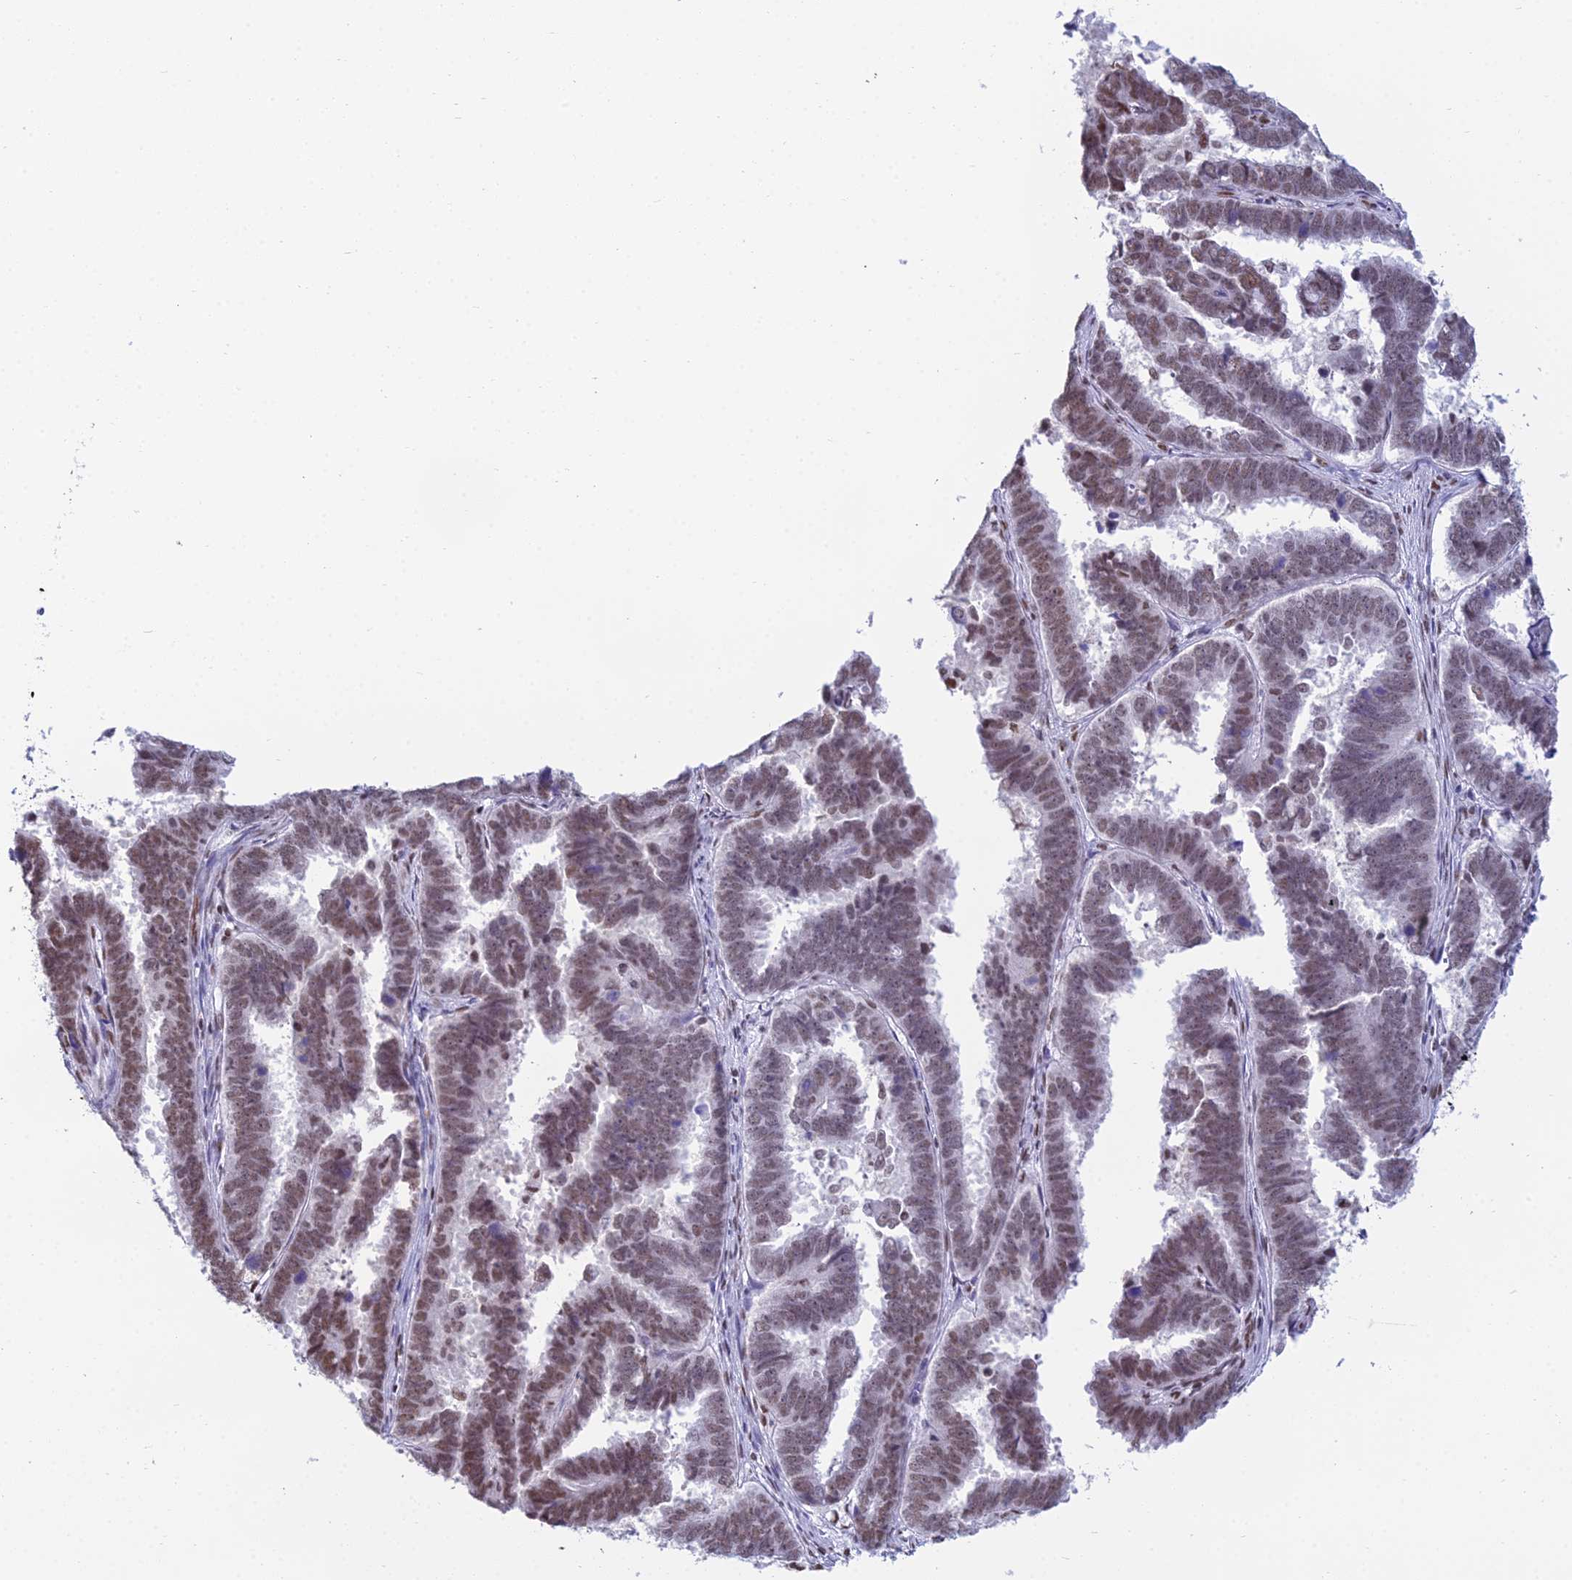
{"staining": {"intensity": "moderate", "quantity": ">75%", "location": "nuclear"}, "tissue": "endometrial cancer", "cell_type": "Tumor cells", "image_type": "cancer", "snomed": [{"axis": "morphology", "description": "Adenocarcinoma, NOS"}, {"axis": "topography", "description": "Endometrium"}], "caption": "A brown stain shows moderate nuclear expression of a protein in adenocarcinoma (endometrial) tumor cells.", "gene": "CDC26", "patient": {"sex": "female", "age": 75}}